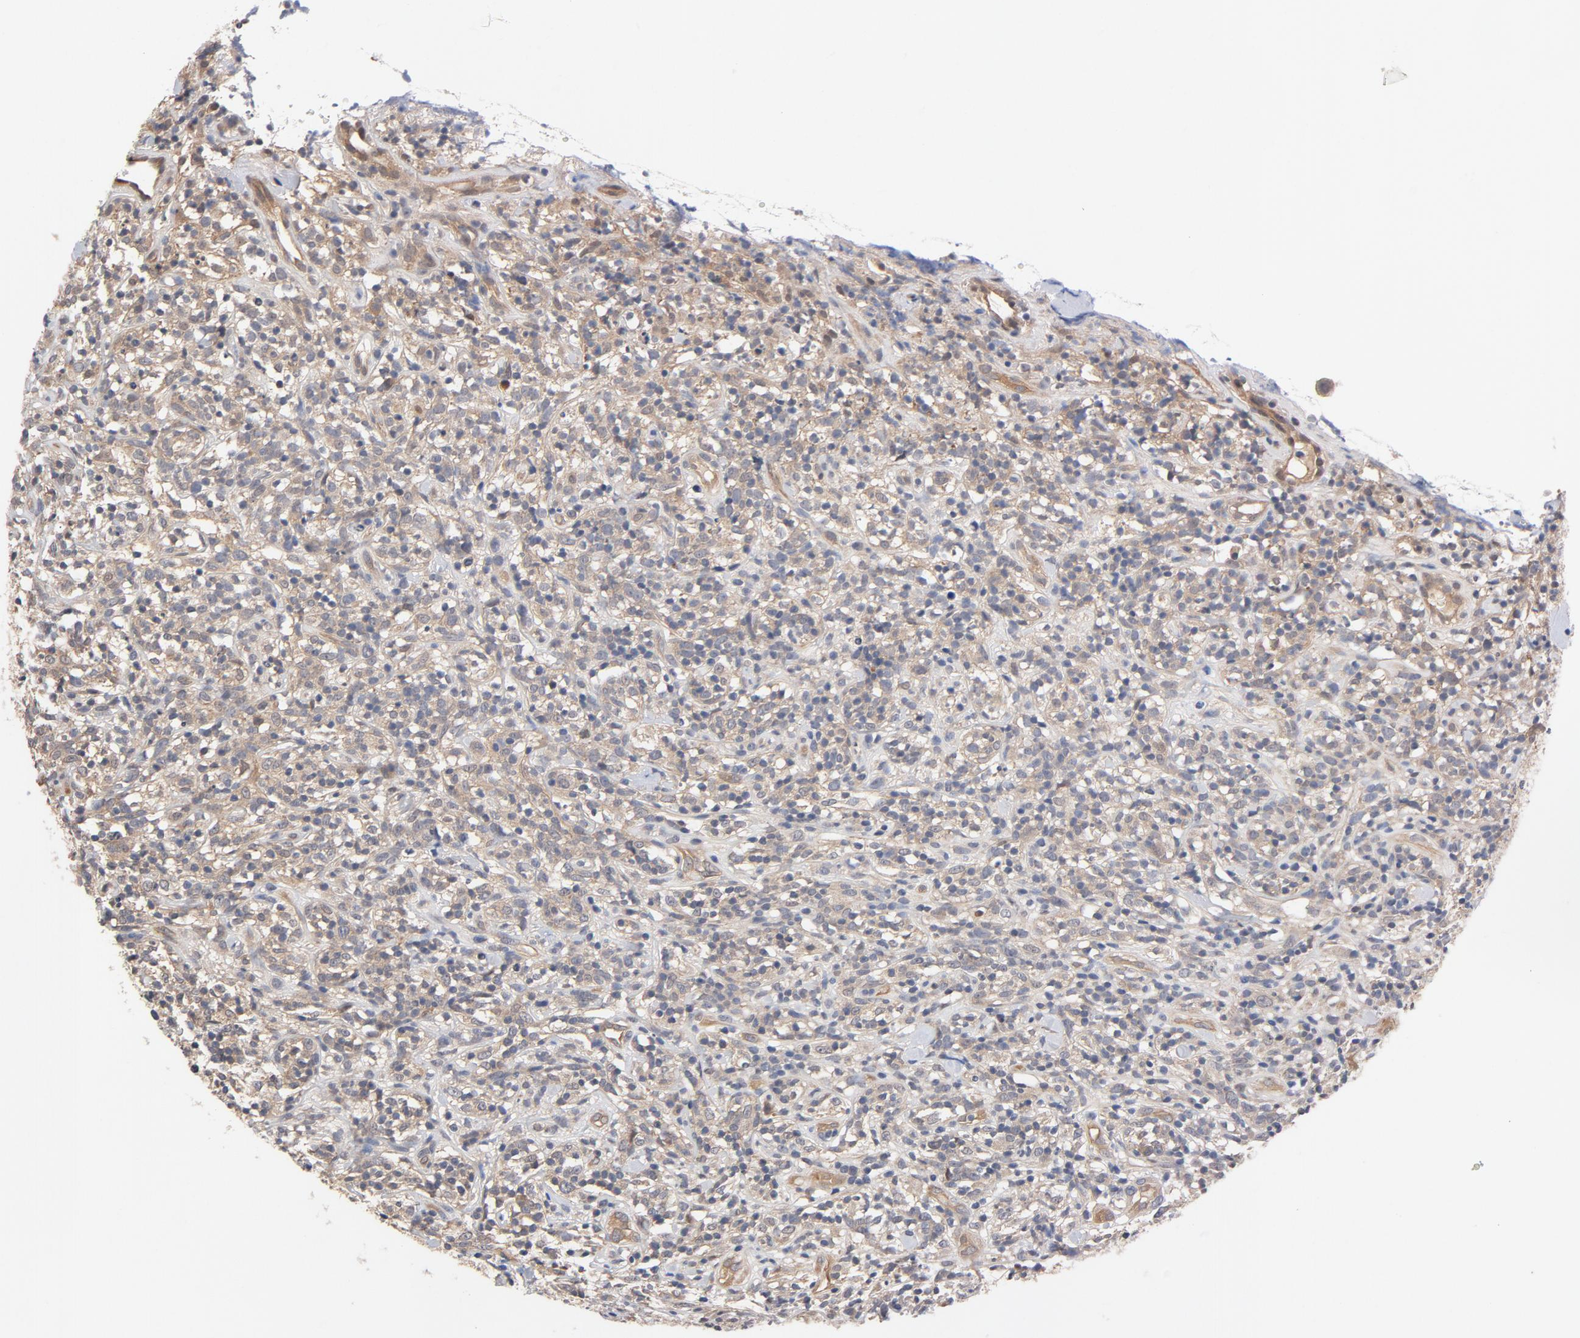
{"staining": {"intensity": "negative", "quantity": "none", "location": "none"}, "tissue": "lymphoma", "cell_type": "Tumor cells", "image_type": "cancer", "snomed": [{"axis": "morphology", "description": "Malignant lymphoma, non-Hodgkin's type, High grade"}, {"axis": "topography", "description": "Lymph node"}], "caption": "Lymphoma stained for a protein using IHC exhibits no positivity tumor cells.", "gene": "PITPNM2", "patient": {"sex": "female", "age": 73}}